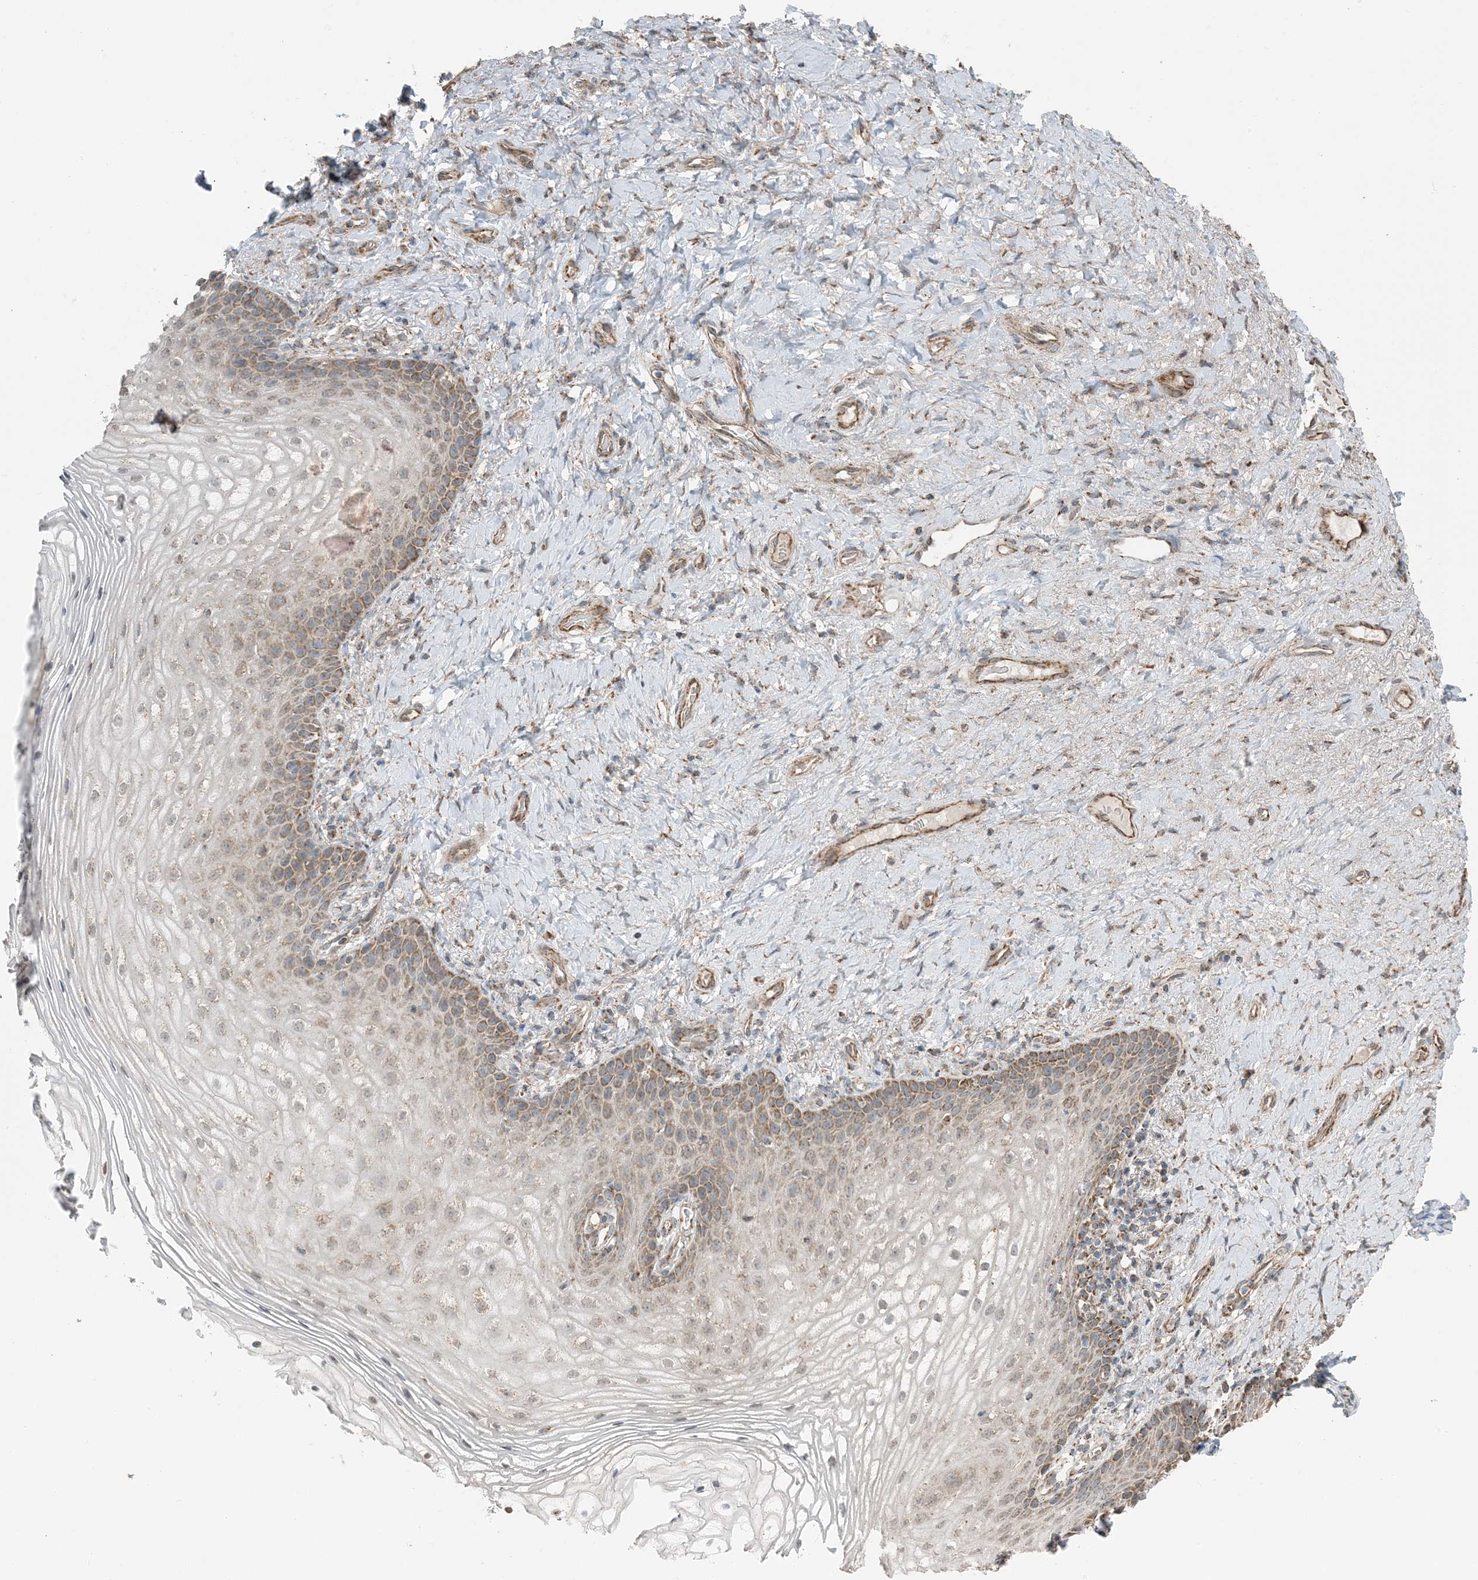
{"staining": {"intensity": "moderate", "quantity": "25%-75%", "location": "cytoplasmic/membranous"}, "tissue": "vagina", "cell_type": "Squamous epithelial cells", "image_type": "normal", "snomed": [{"axis": "morphology", "description": "Normal tissue, NOS"}, {"axis": "topography", "description": "Vagina"}], "caption": "Immunohistochemistry of benign vagina exhibits medium levels of moderate cytoplasmic/membranous staining in approximately 25%-75% of squamous epithelial cells.", "gene": "PILRB", "patient": {"sex": "female", "age": 60}}